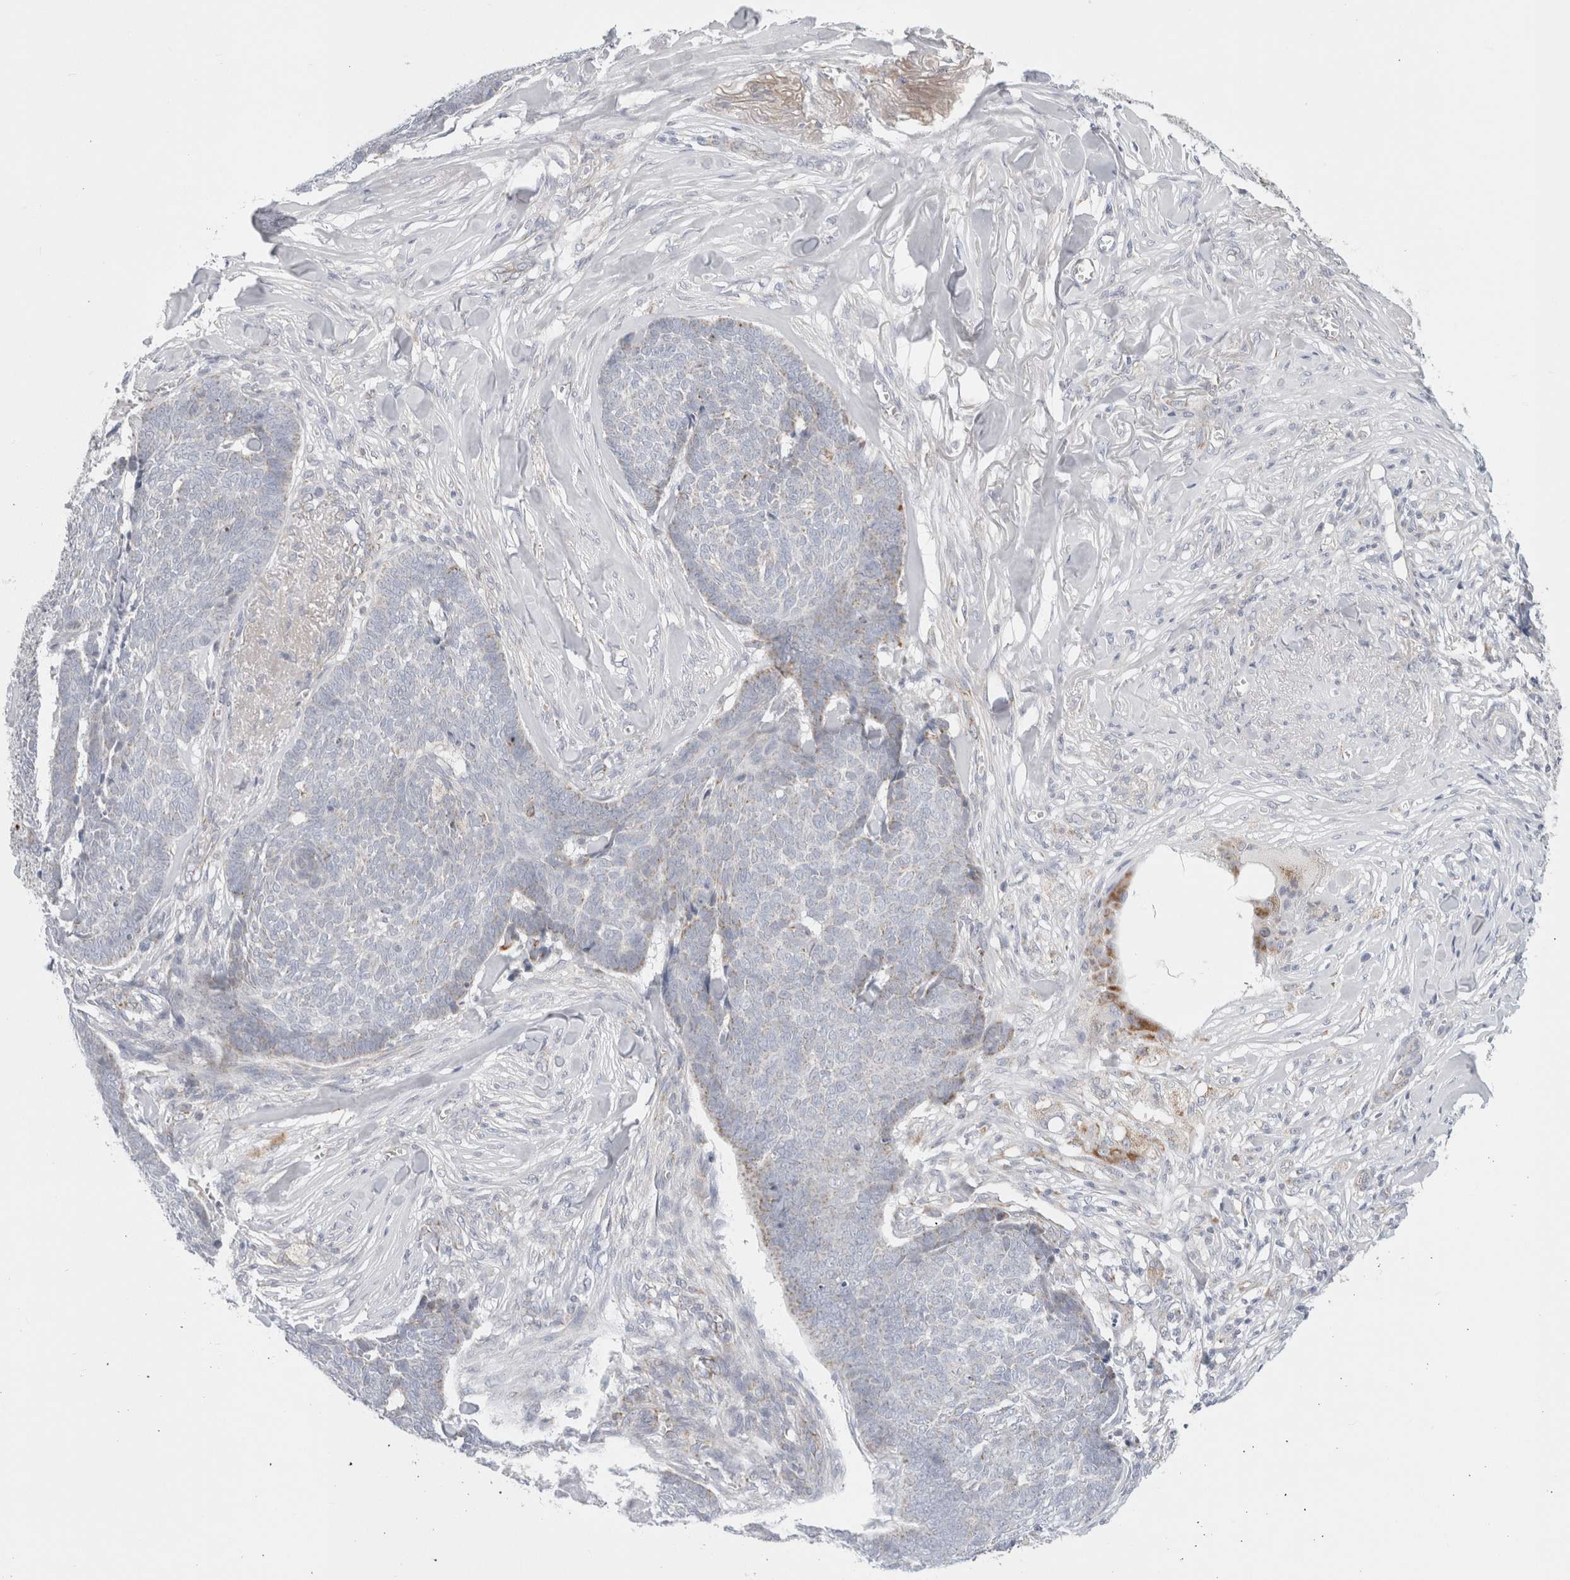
{"staining": {"intensity": "weak", "quantity": "<25%", "location": "cytoplasmic/membranous"}, "tissue": "skin cancer", "cell_type": "Tumor cells", "image_type": "cancer", "snomed": [{"axis": "morphology", "description": "Basal cell carcinoma"}, {"axis": "topography", "description": "Skin"}], "caption": "DAB immunohistochemical staining of skin basal cell carcinoma exhibits no significant expression in tumor cells.", "gene": "FAHD1", "patient": {"sex": "male", "age": 84}}